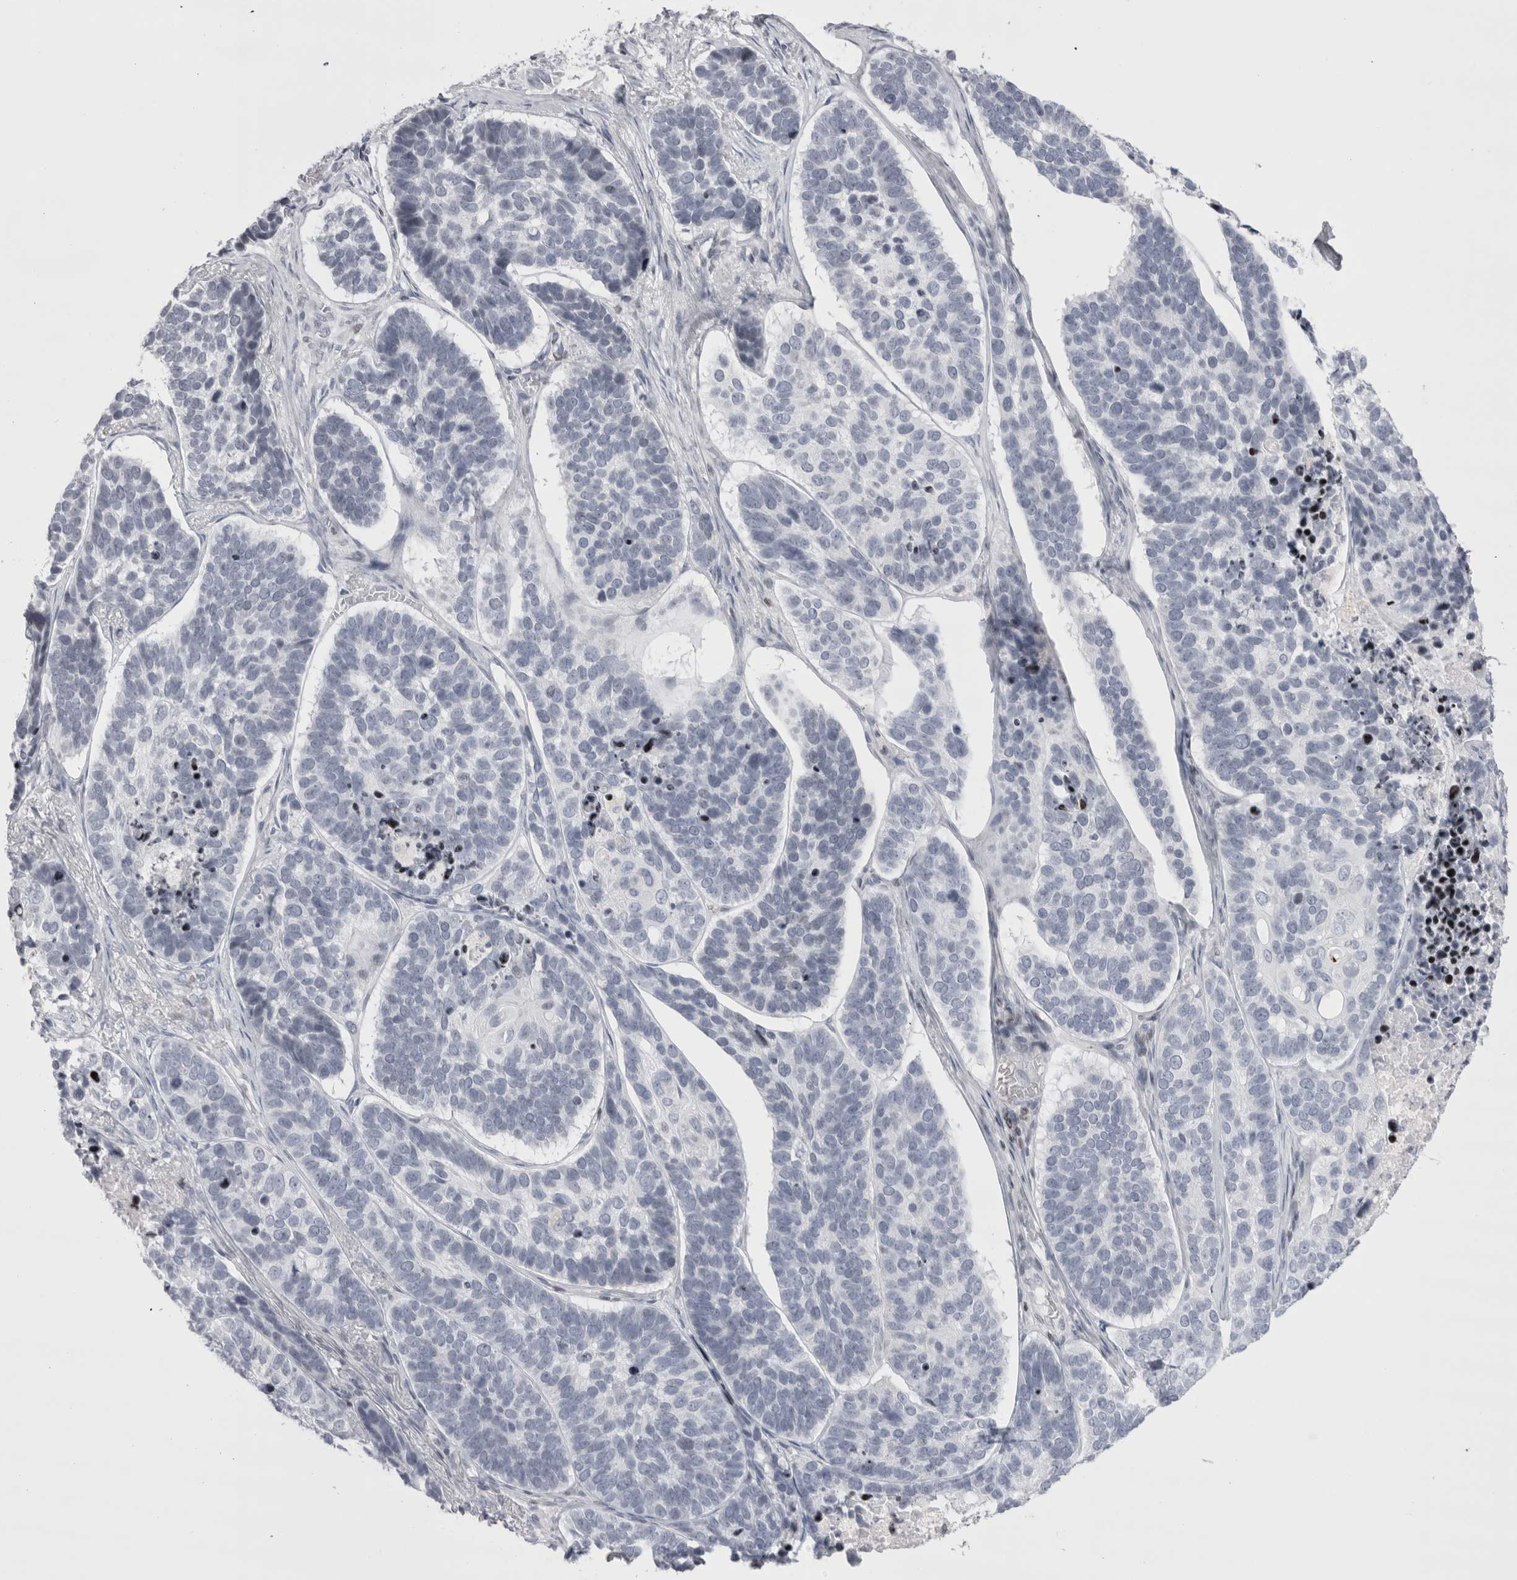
{"staining": {"intensity": "negative", "quantity": "none", "location": "none"}, "tissue": "skin cancer", "cell_type": "Tumor cells", "image_type": "cancer", "snomed": [{"axis": "morphology", "description": "Basal cell carcinoma"}, {"axis": "topography", "description": "Skin"}], "caption": "Image shows no significant protein positivity in tumor cells of basal cell carcinoma (skin).", "gene": "FNDC8", "patient": {"sex": "male", "age": 62}}